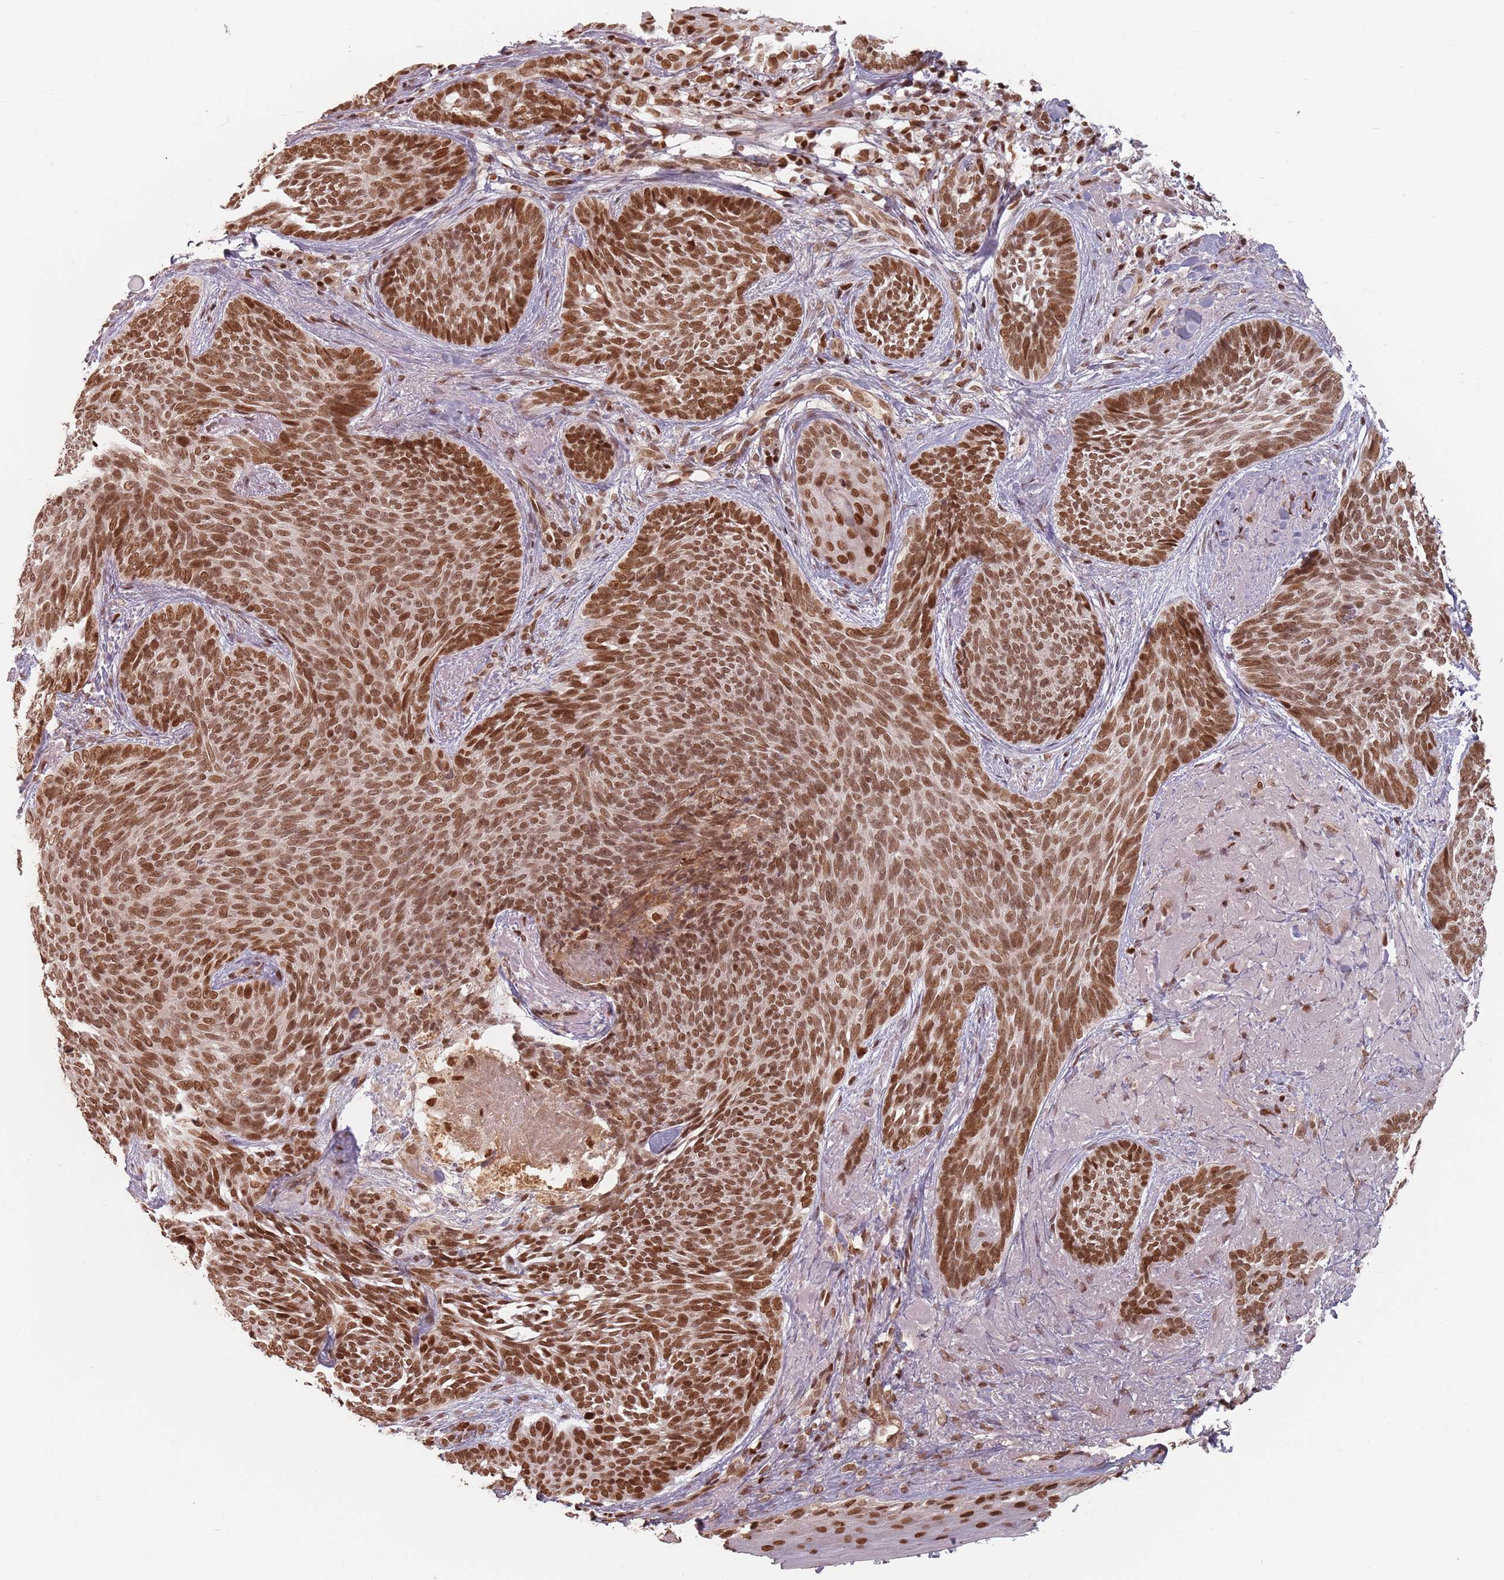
{"staining": {"intensity": "strong", "quantity": ">75%", "location": "nuclear"}, "tissue": "skin cancer", "cell_type": "Tumor cells", "image_type": "cancer", "snomed": [{"axis": "morphology", "description": "Basal cell carcinoma"}, {"axis": "topography", "description": "Skin"}], "caption": "A brown stain shows strong nuclear expression of a protein in skin cancer tumor cells. Immunohistochemistry (ihc) stains the protein in brown and the nuclei are stained blue.", "gene": "NUP50", "patient": {"sex": "female", "age": 86}}